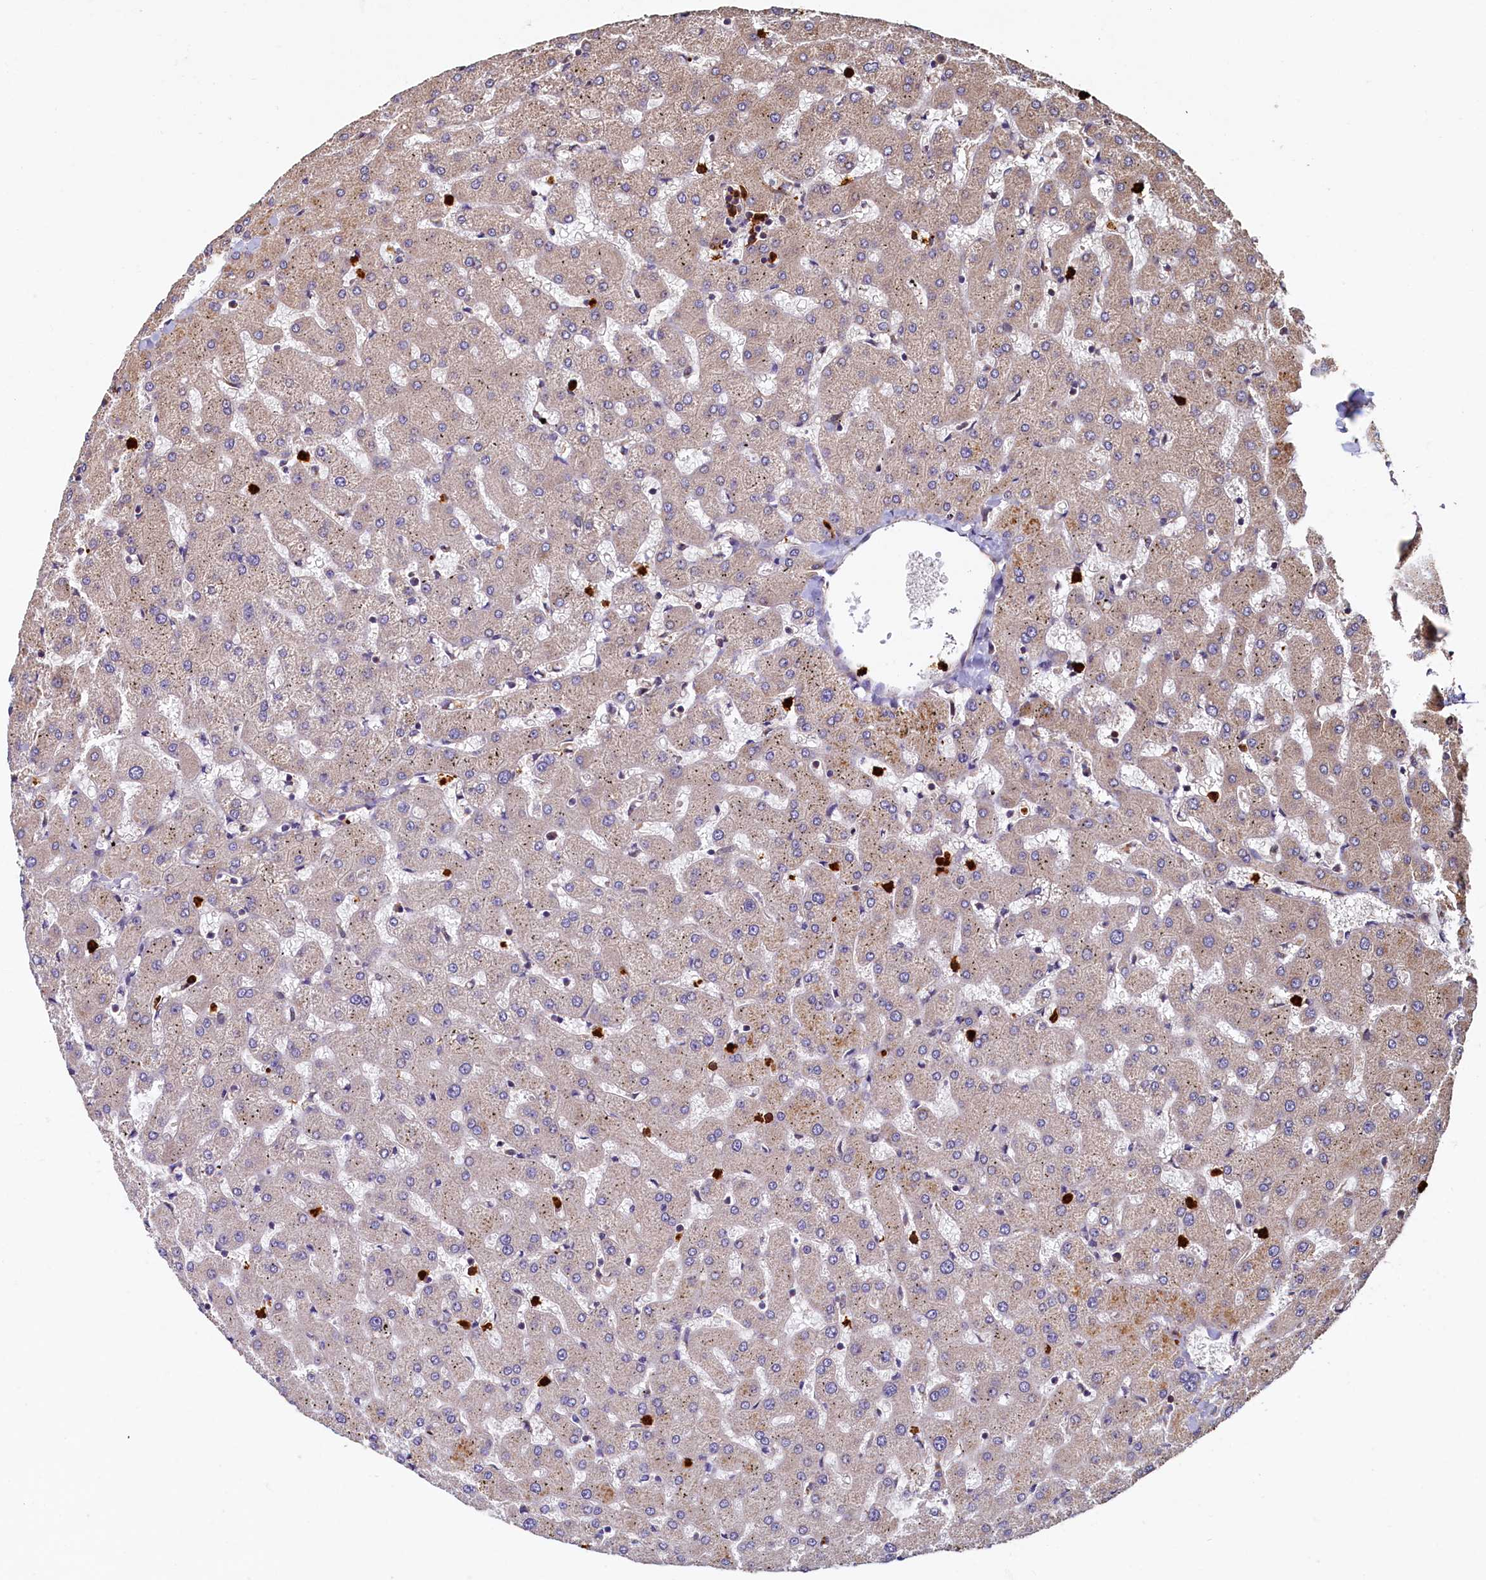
{"staining": {"intensity": "weak", "quantity": "25%-75%", "location": "cytoplasmic/membranous"}, "tissue": "liver", "cell_type": "Cholangiocytes", "image_type": "normal", "snomed": [{"axis": "morphology", "description": "Normal tissue, NOS"}, {"axis": "topography", "description": "Liver"}], "caption": "Immunohistochemical staining of benign liver shows 25%-75% levels of weak cytoplasmic/membranous protein expression in about 25%-75% of cholangiocytes.", "gene": "CCDC102B", "patient": {"sex": "female", "age": 63}}